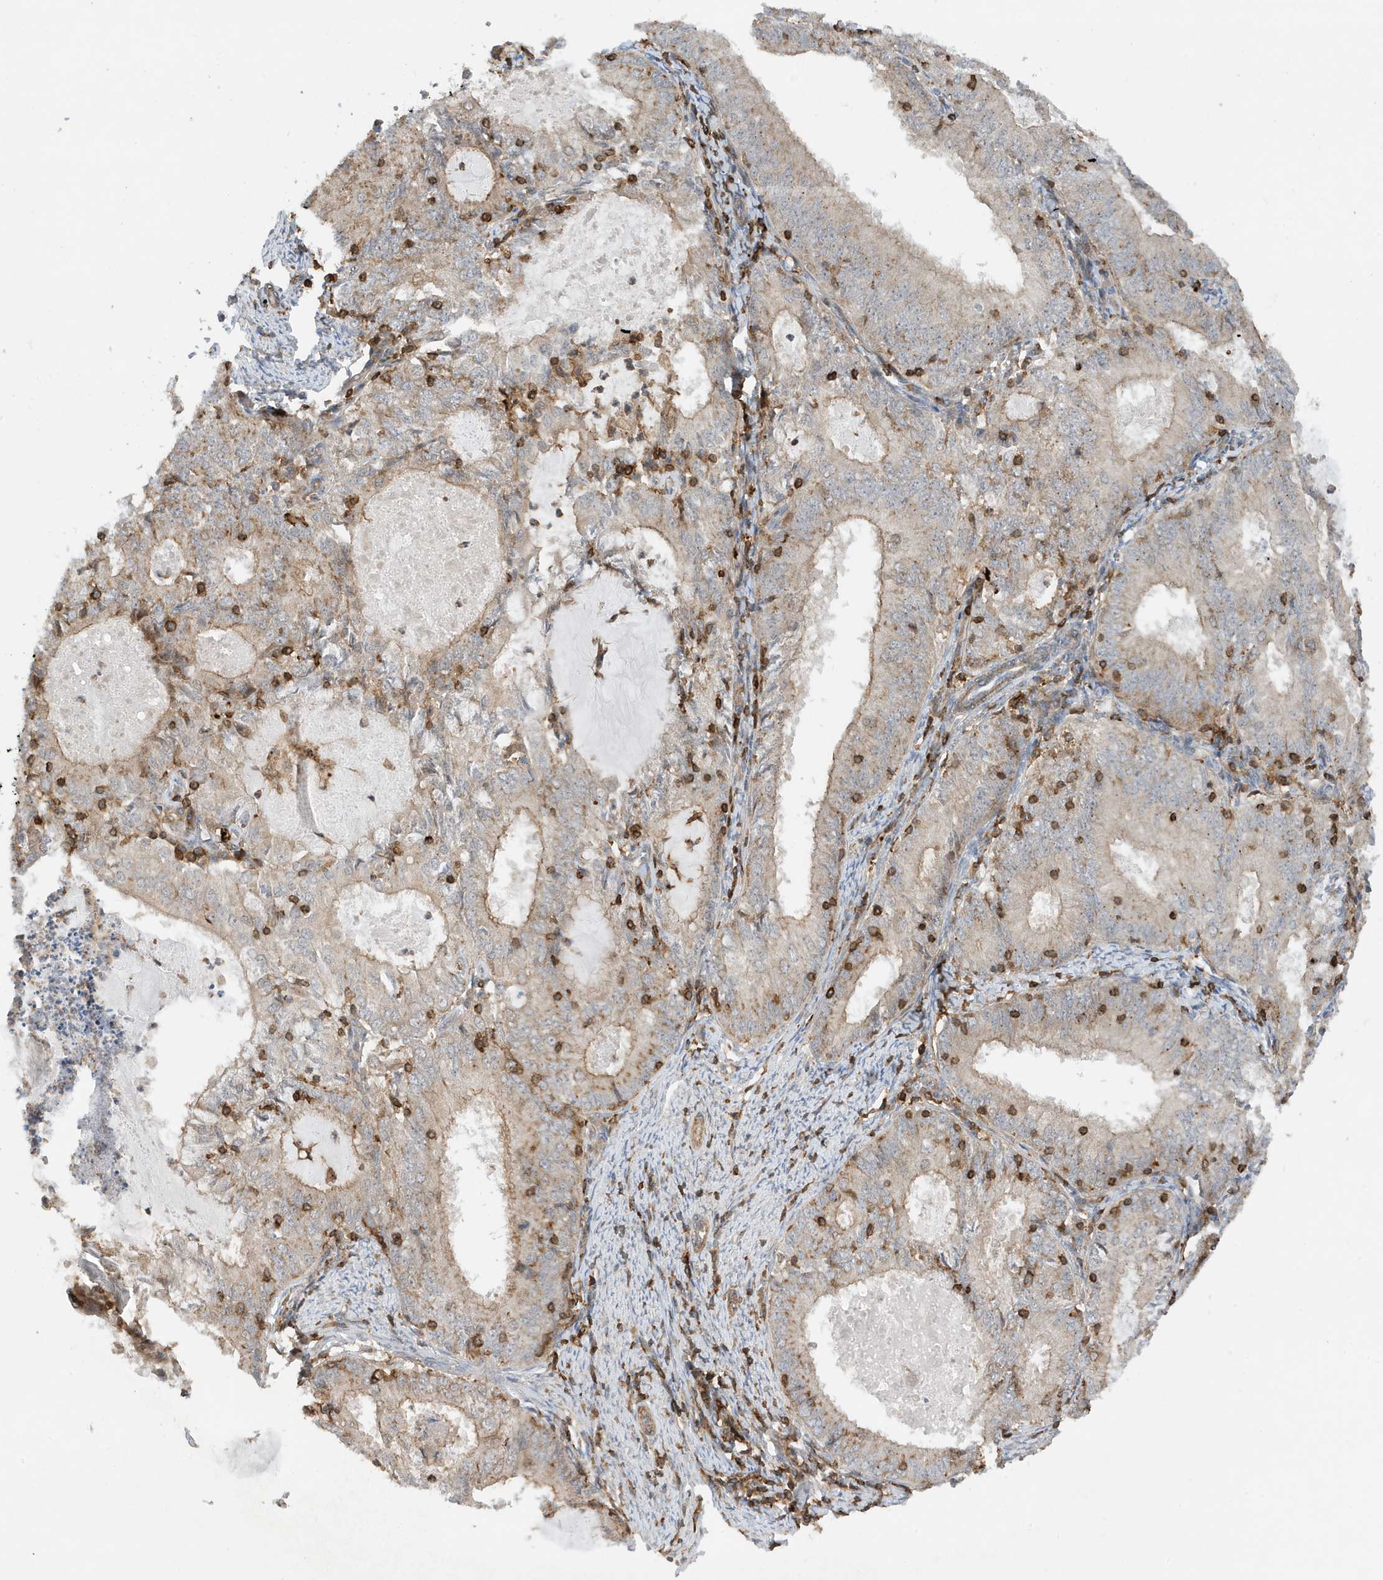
{"staining": {"intensity": "weak", "quantity": "25%-75%", "location": "cytoplasmic/membranous"}, "tissue": "endometrial cancer", "cell_type": "Tumor cells", "image_type": "cancer", "snomed": [{"axis": "morphology", "description": "Adenocarcinoma, NOS"}, {"axis": "topography", "description": "Endometrium"}], "caption": "Human endometrial adenocarcinoma stained with a brown dye displays weak cytoplasmic/membranous positive staining in approximately 25%-75% of tumor cells.", "gene": "TATDN3", "patient": {"sex": "female", "age": 57}}